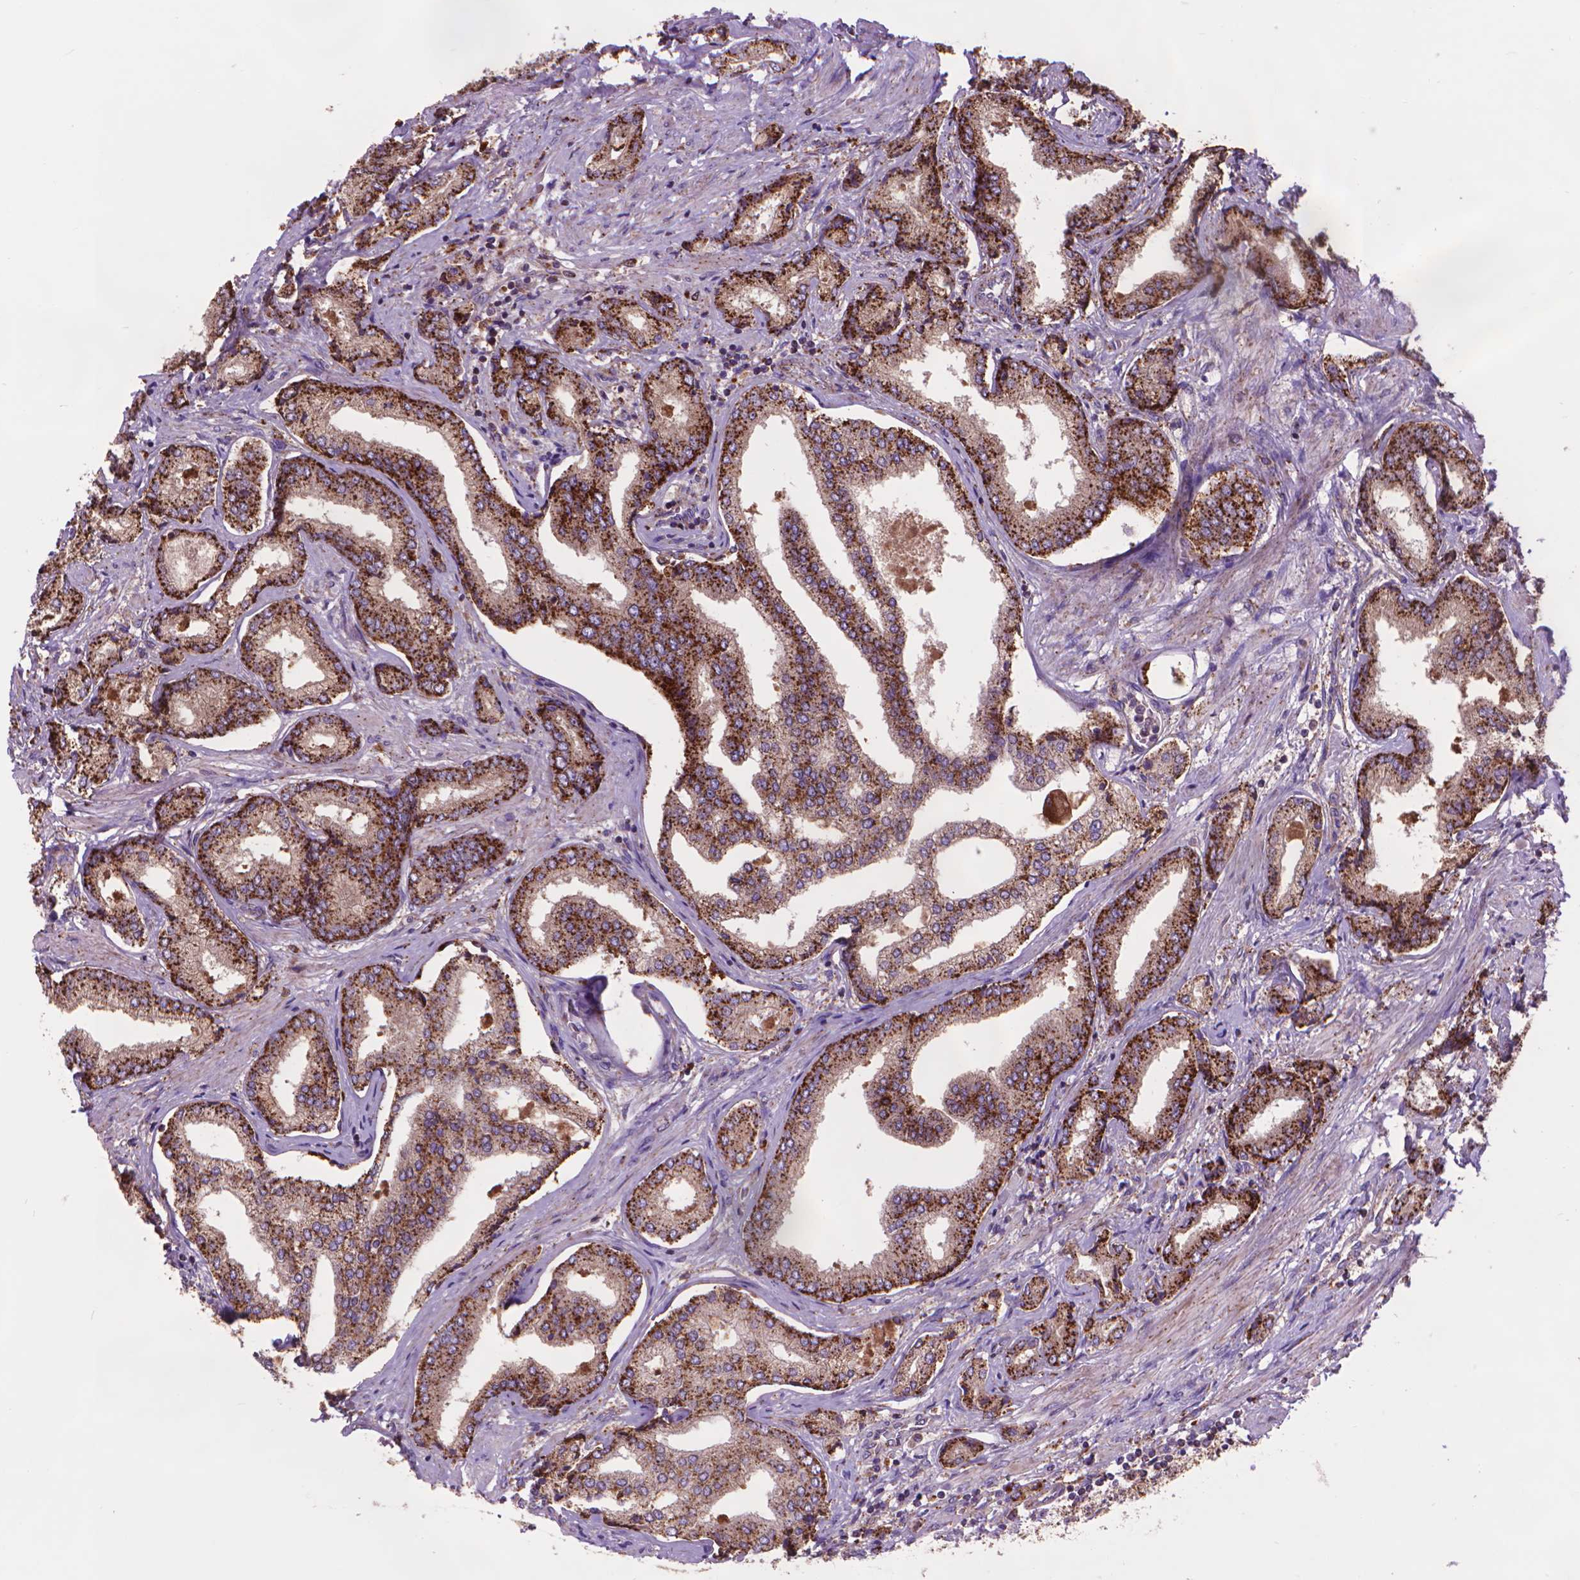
{"staining": {"intensity": "strong", "quantity": ">75%", "location": "cytoplasmic/membranous"}, "tissue": "prostate cancer", "cell_type": "Tumor cells", "image_type": "cancer", "snomed": [{"axis": "morphology", "description": "Adenocarcinoma, NOS"}, {"axis": "topography", "description": "Prostate"}], "caption": "A high amount of strong cytoplasmic/membranous positivity is seen in about >75% of tumor cells in prostate adenocarcinoma tissue.", "gene": "GLB1", "patient": {"sex": "male", "age": 63}}